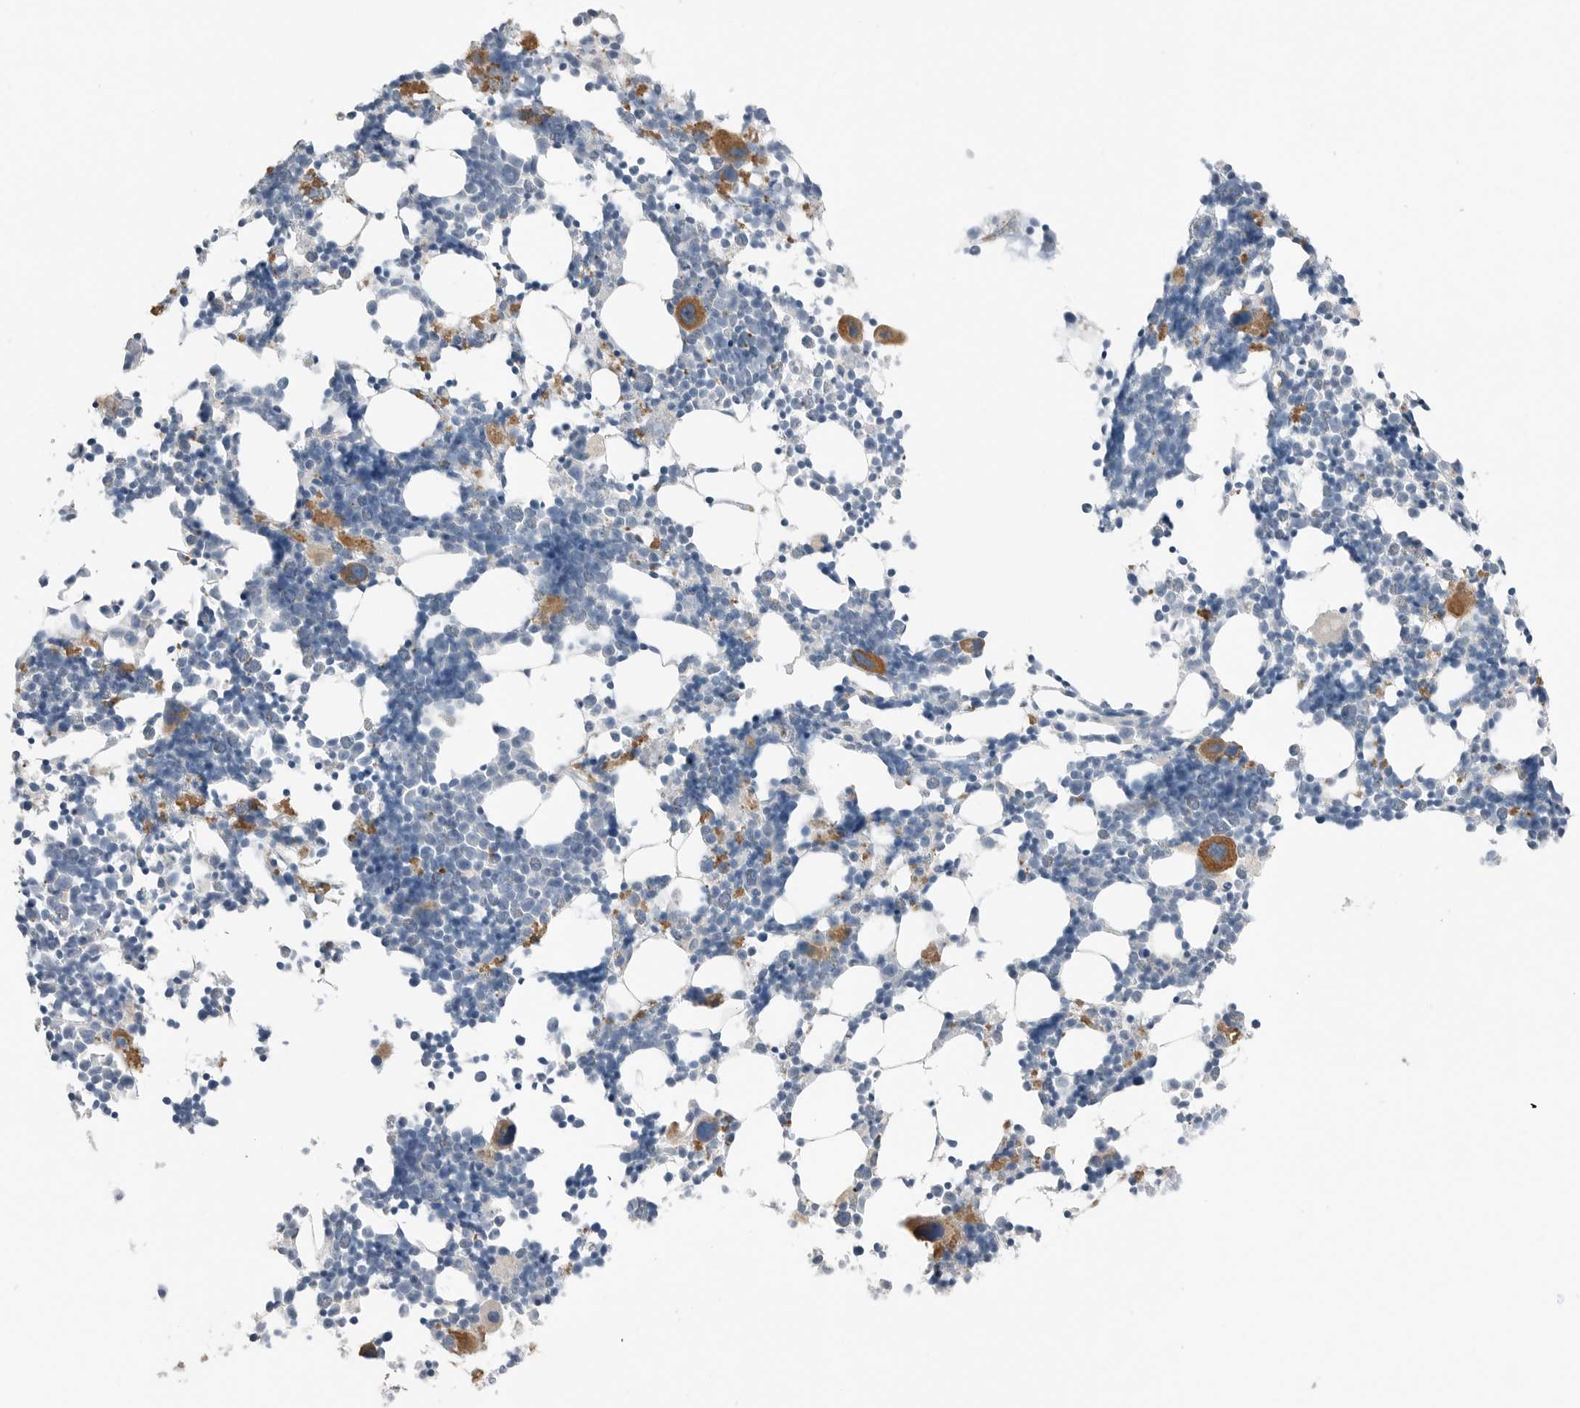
{"staining": {"intensity": "moderate", "quantity": "<25%", "location": "cytoplasmic/membranous"}, "tissue": "bone marrow", "cell_type": "Hematopoietic cells", "image_type": "normal", "snomed": [{"axis": "morphology", "description": "Normal tissue, NOS"}, {"axis": "morphology", "description": "Inflammation, NOS"}, {"axis": "topography", "description": "Bone marrow"}], "caption": "Protein positivity by immunohistochemistry (IHC) reveals moderate cytoplasmic/membranous expression in approximately <25% of hematopoietic cells in unremarkable bone marrow. (brown staining indicates protein expression, while blue staining denotes nuclei).", "gene": "SERPINB7", "patient": {"sex": "male", "age": 21}}